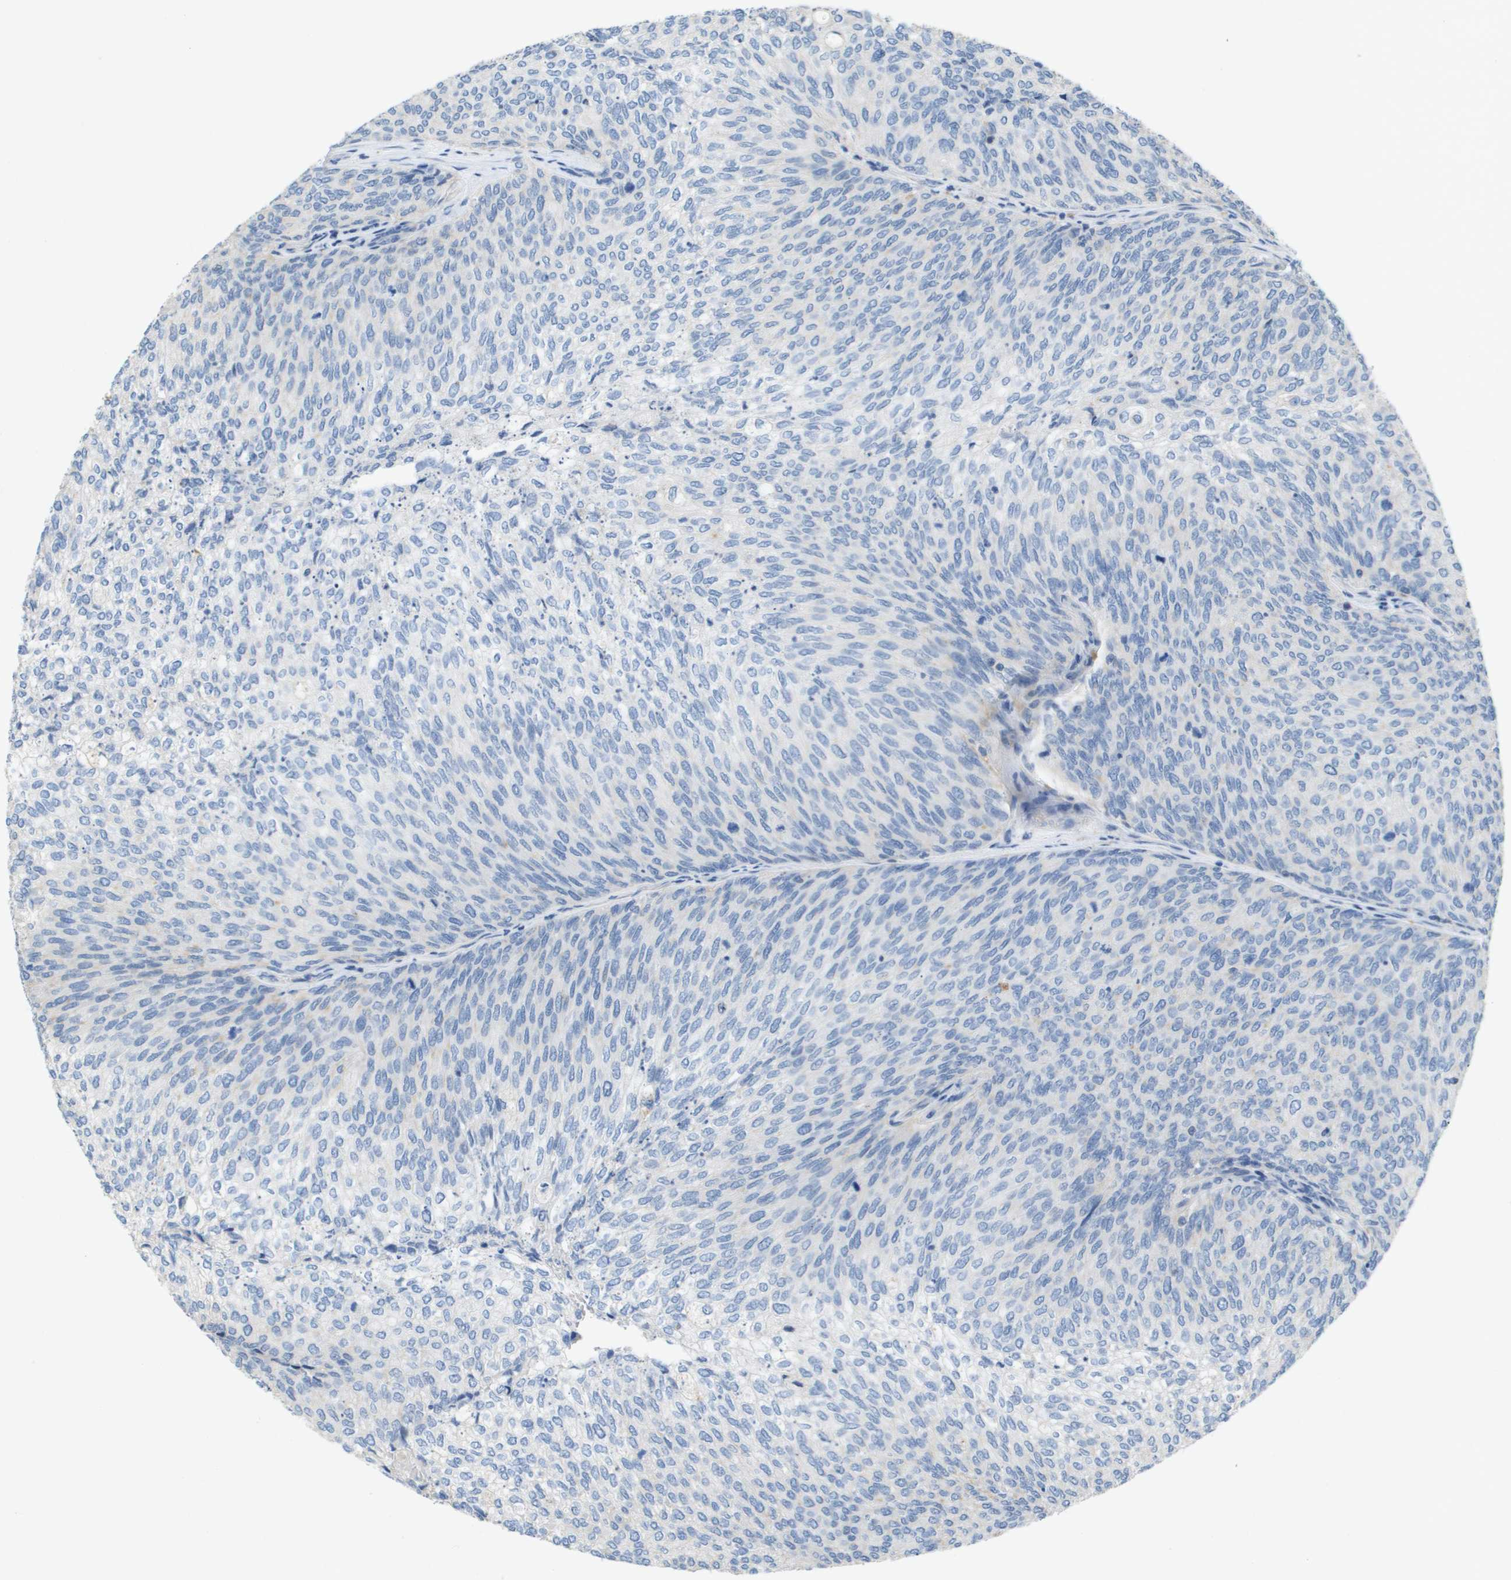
{"staining": {"intensity": "negative", "quantity": "none", "location": "none"}, "tissue": "urothelial cancer", "cell_type": "Tumor cells", "image_type": "cancer", "snomed": [{"axis": "morphology", "description": "Urothelial carcinoma, Low grade"}, {"axis": "topography", "description": "Urinary bladder"}], "caption": "A micrograph of urothelial cancer stained for a protein demonstrates no brown staining in tumor cells. The staining is performed using DAB brown chromogen with nuclei counter-stained in using hematoxylin.", "gene": "B3GNT5", "patient": {"sex": "female", "age": 79}}